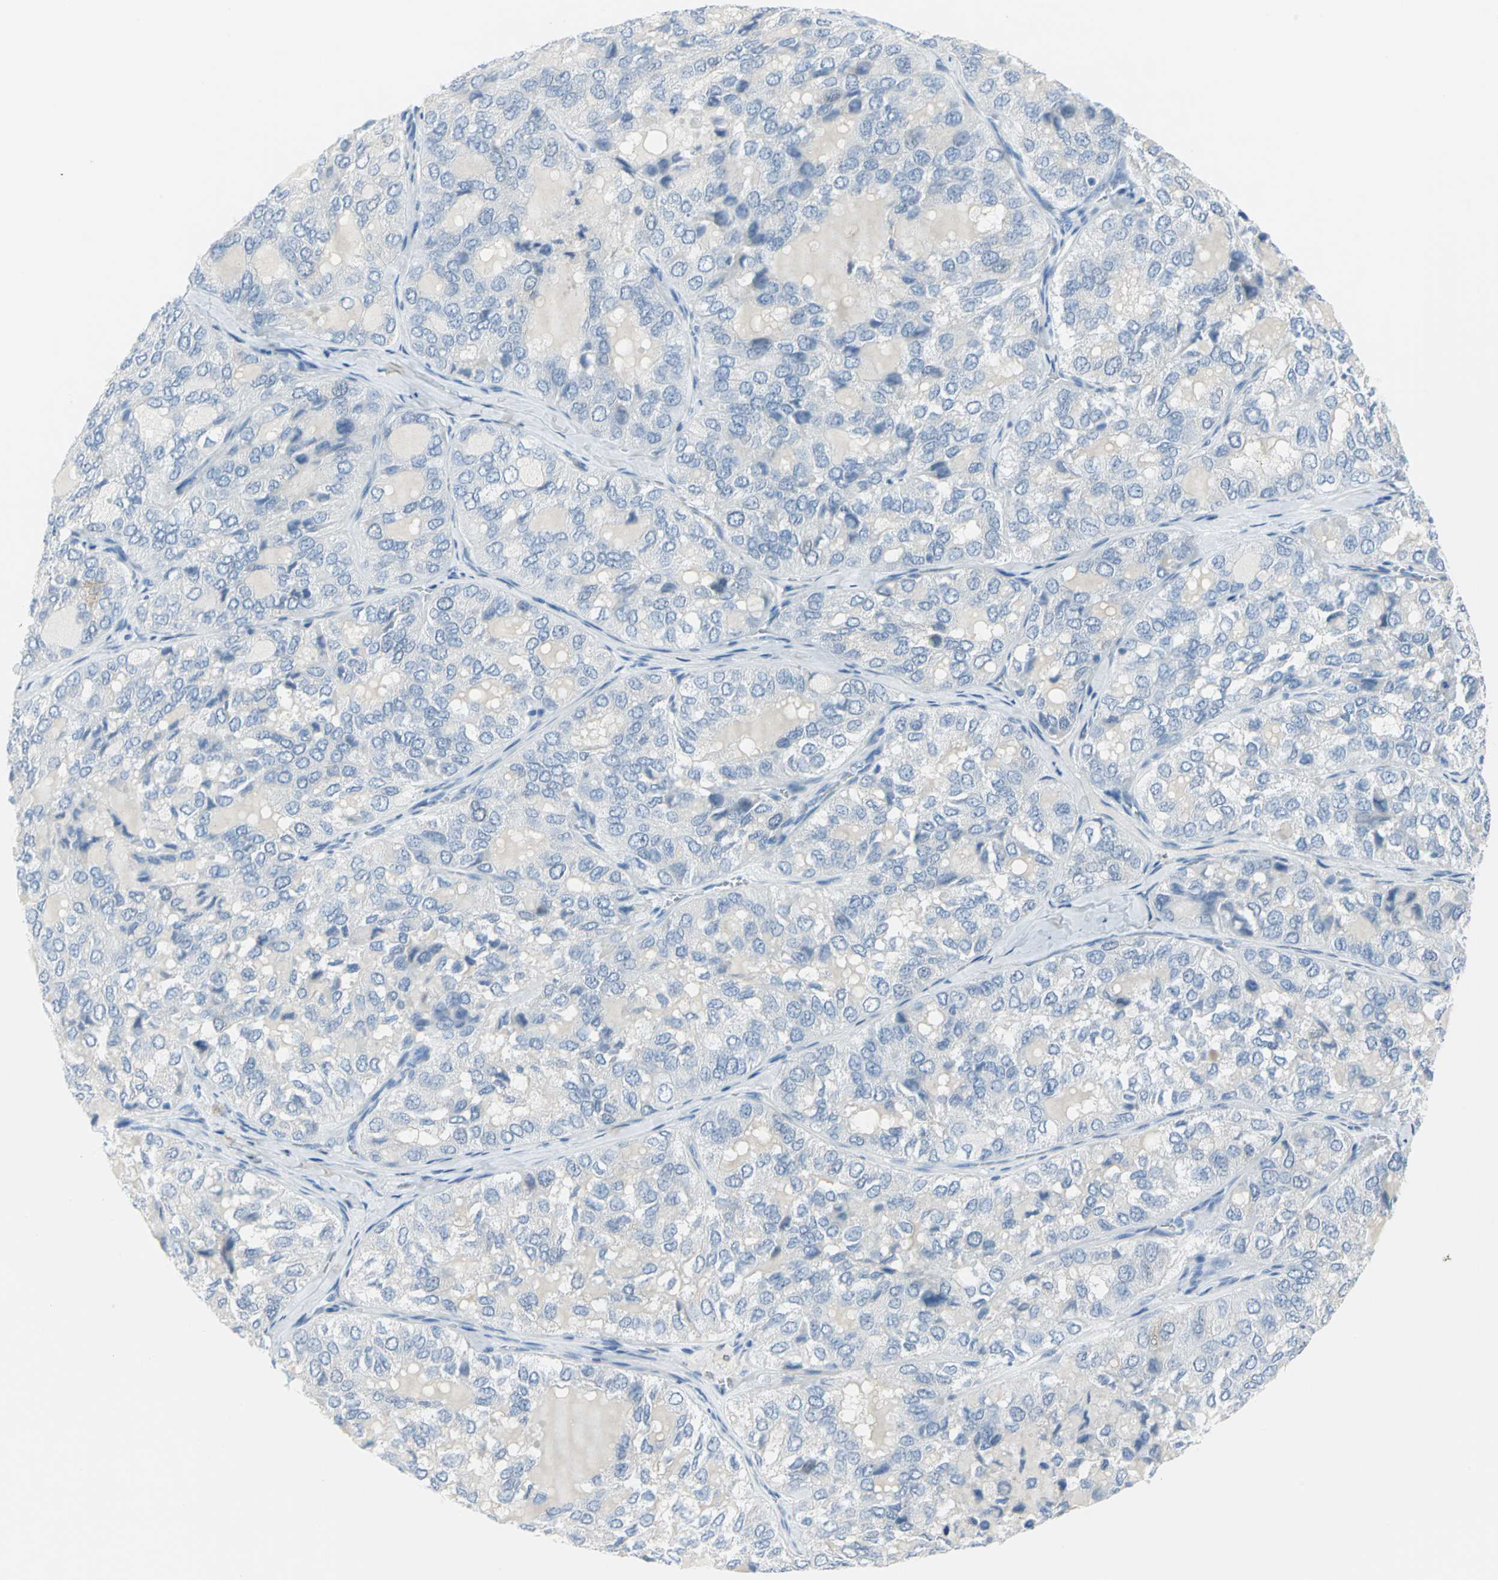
{"staining": {"intensity": "negative", "quantity": "none", "location": "none"}, "tissue": "thyroid cancer", "cell_type": "Tumor cells", "image_type": "cancer", "snomed": [{"axis": "morphology", "description": "Follicular adenoma carcinoma, NOS"}, {"axis": "topography", "description": "Thyroid gland"}], "caption": "A micrograph of thyroid cancer (follicular adenoma carcinoma) stained for a protein shows no brown staining in tumor cells.", "gene": "SFN", "patient": {"sex": "male", "age": 75}}